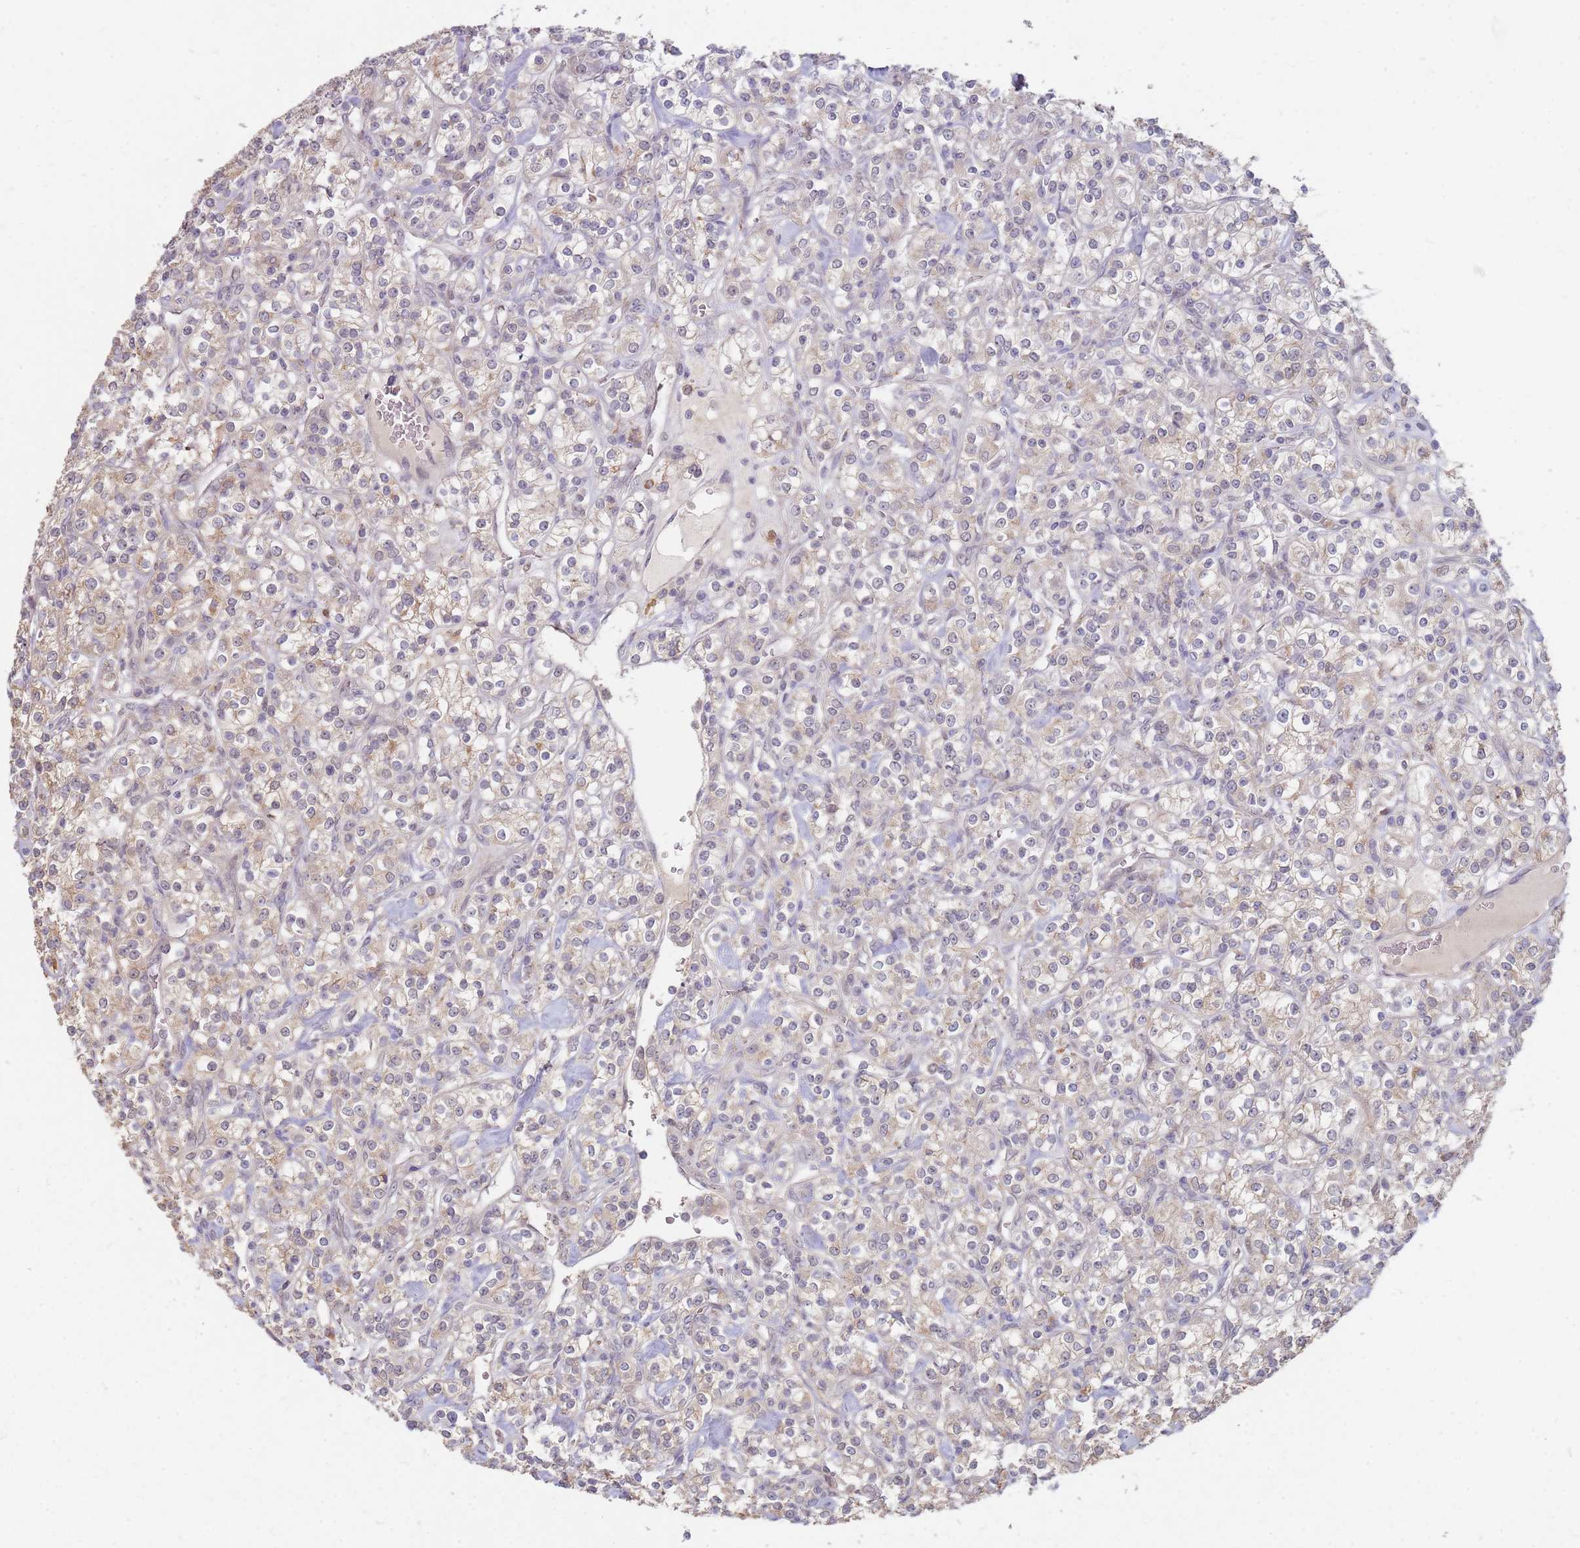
{"staining": {"intensity": "weak", "quantity": "25%-75%", "location": "cytoplasmic/membranous"}, "tissue": "renal cancer", "cell_type": "Tumor cells", "image_type": "cancer", "snomed": [{"axis": "morphology", "description": "Adenocarcinoma, NOS"}, {"axis": "topography", "description": "Kidney"}], "caption": "Protein staining displays weak cytoplasmic/membranous positivity in about 25%-75% of tumor cells in renal cancer.", "gene": "MPEG1", "patient": {"sex": "male", "age": 77}}